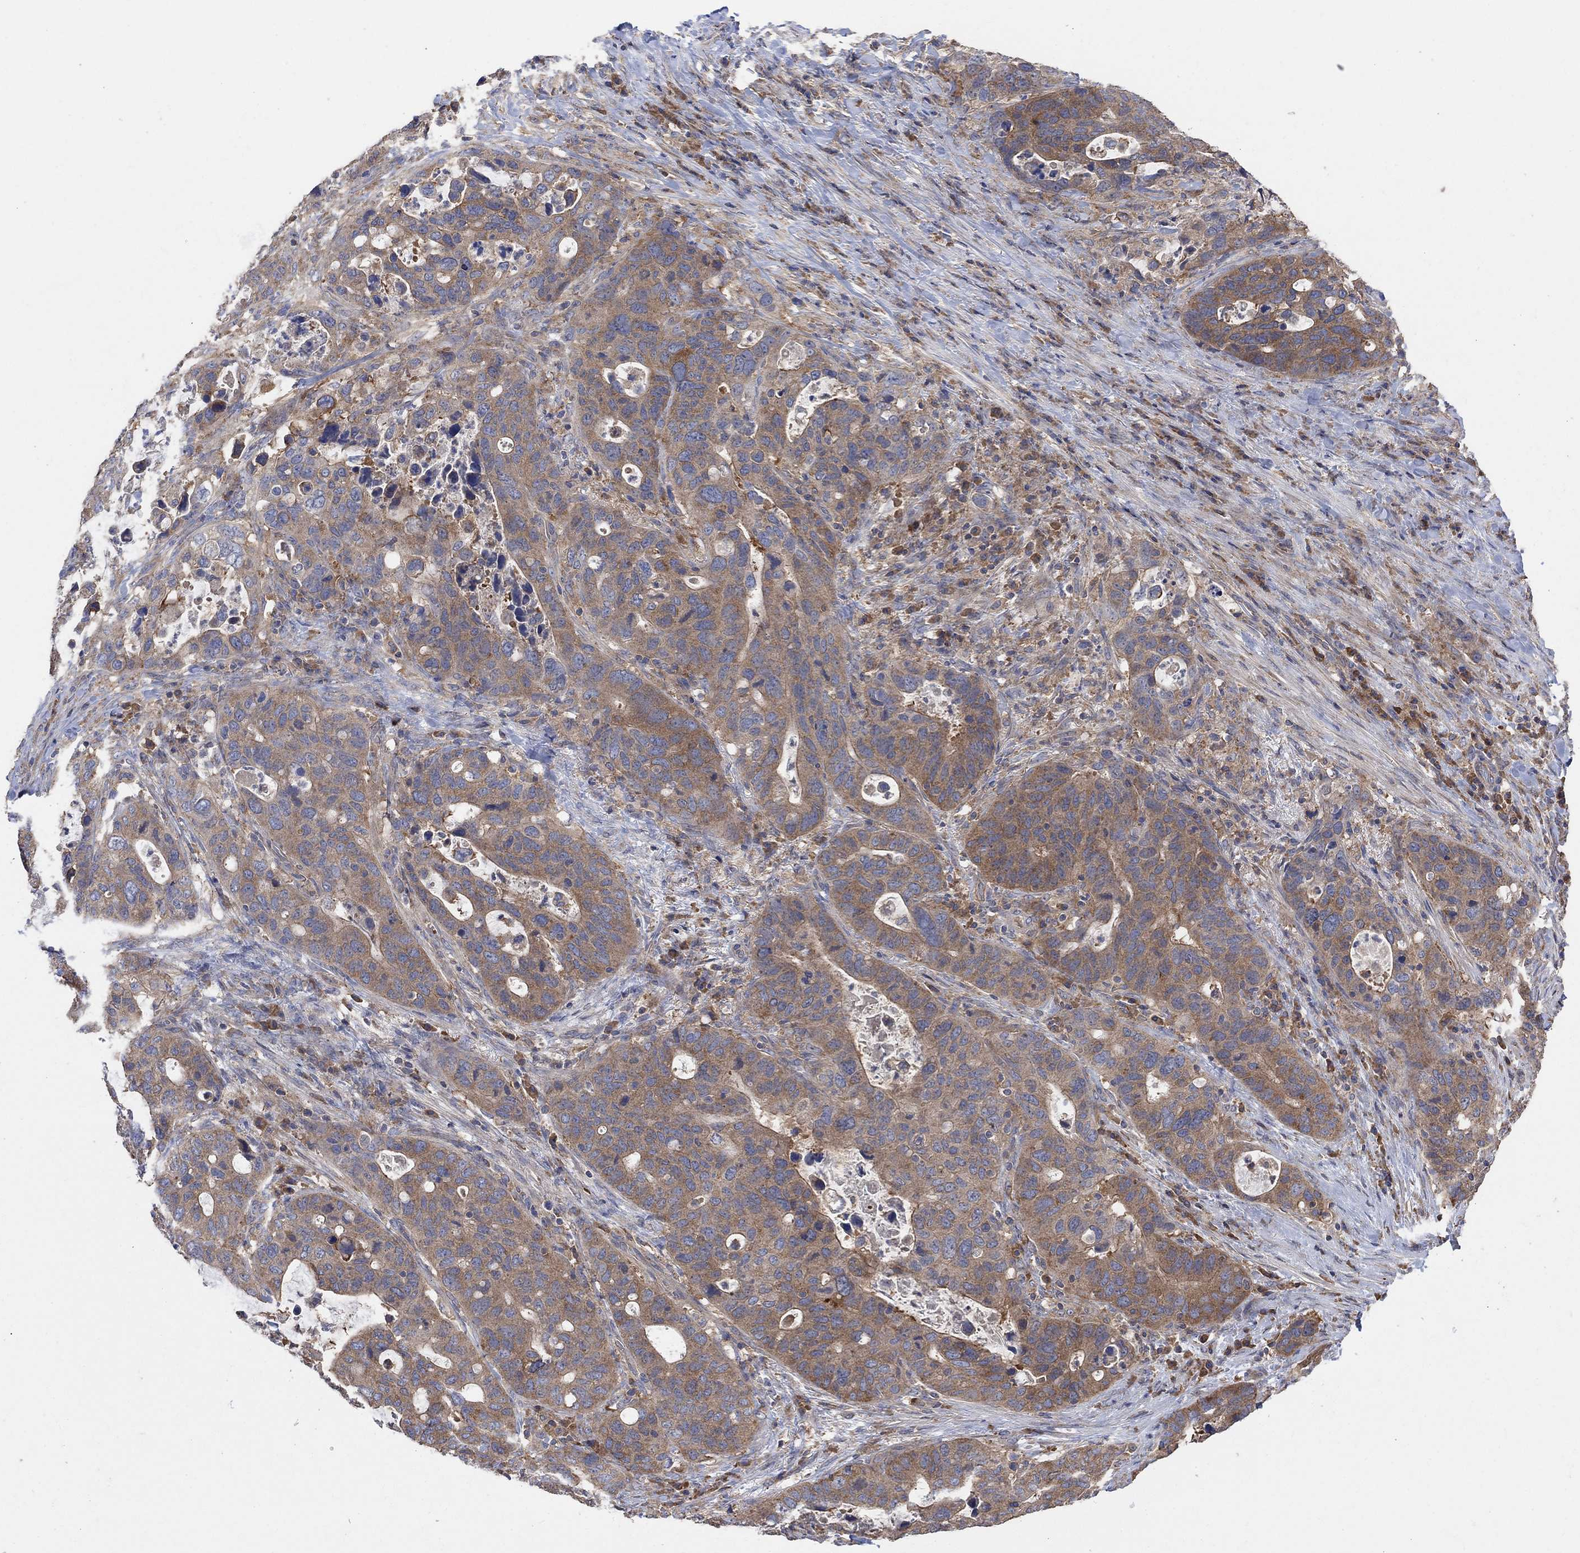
{"staining": {"intensity": "moderate", "quantity": "25%-75%", "location": "cytoplasmic/membranous"}, "tissue": "stomach cancer", "cell_type": "Tumor cells", "image_type": "cancer", "snomed": [{"axis": "morphology", "description": "Adenocarcinoma, NOS"}, {"axis": "topography", "description": "Stomach"}], "caption": "Immunohistochemical staining of human stomach cancer (adenocarcinoma) shows medium levels of moderate cytoplasmic/membranous protein expression in about 25%-75% of tumor cells.", "gene": "BLOC1S3", "patient": {"sex": "male", "age": 54}}